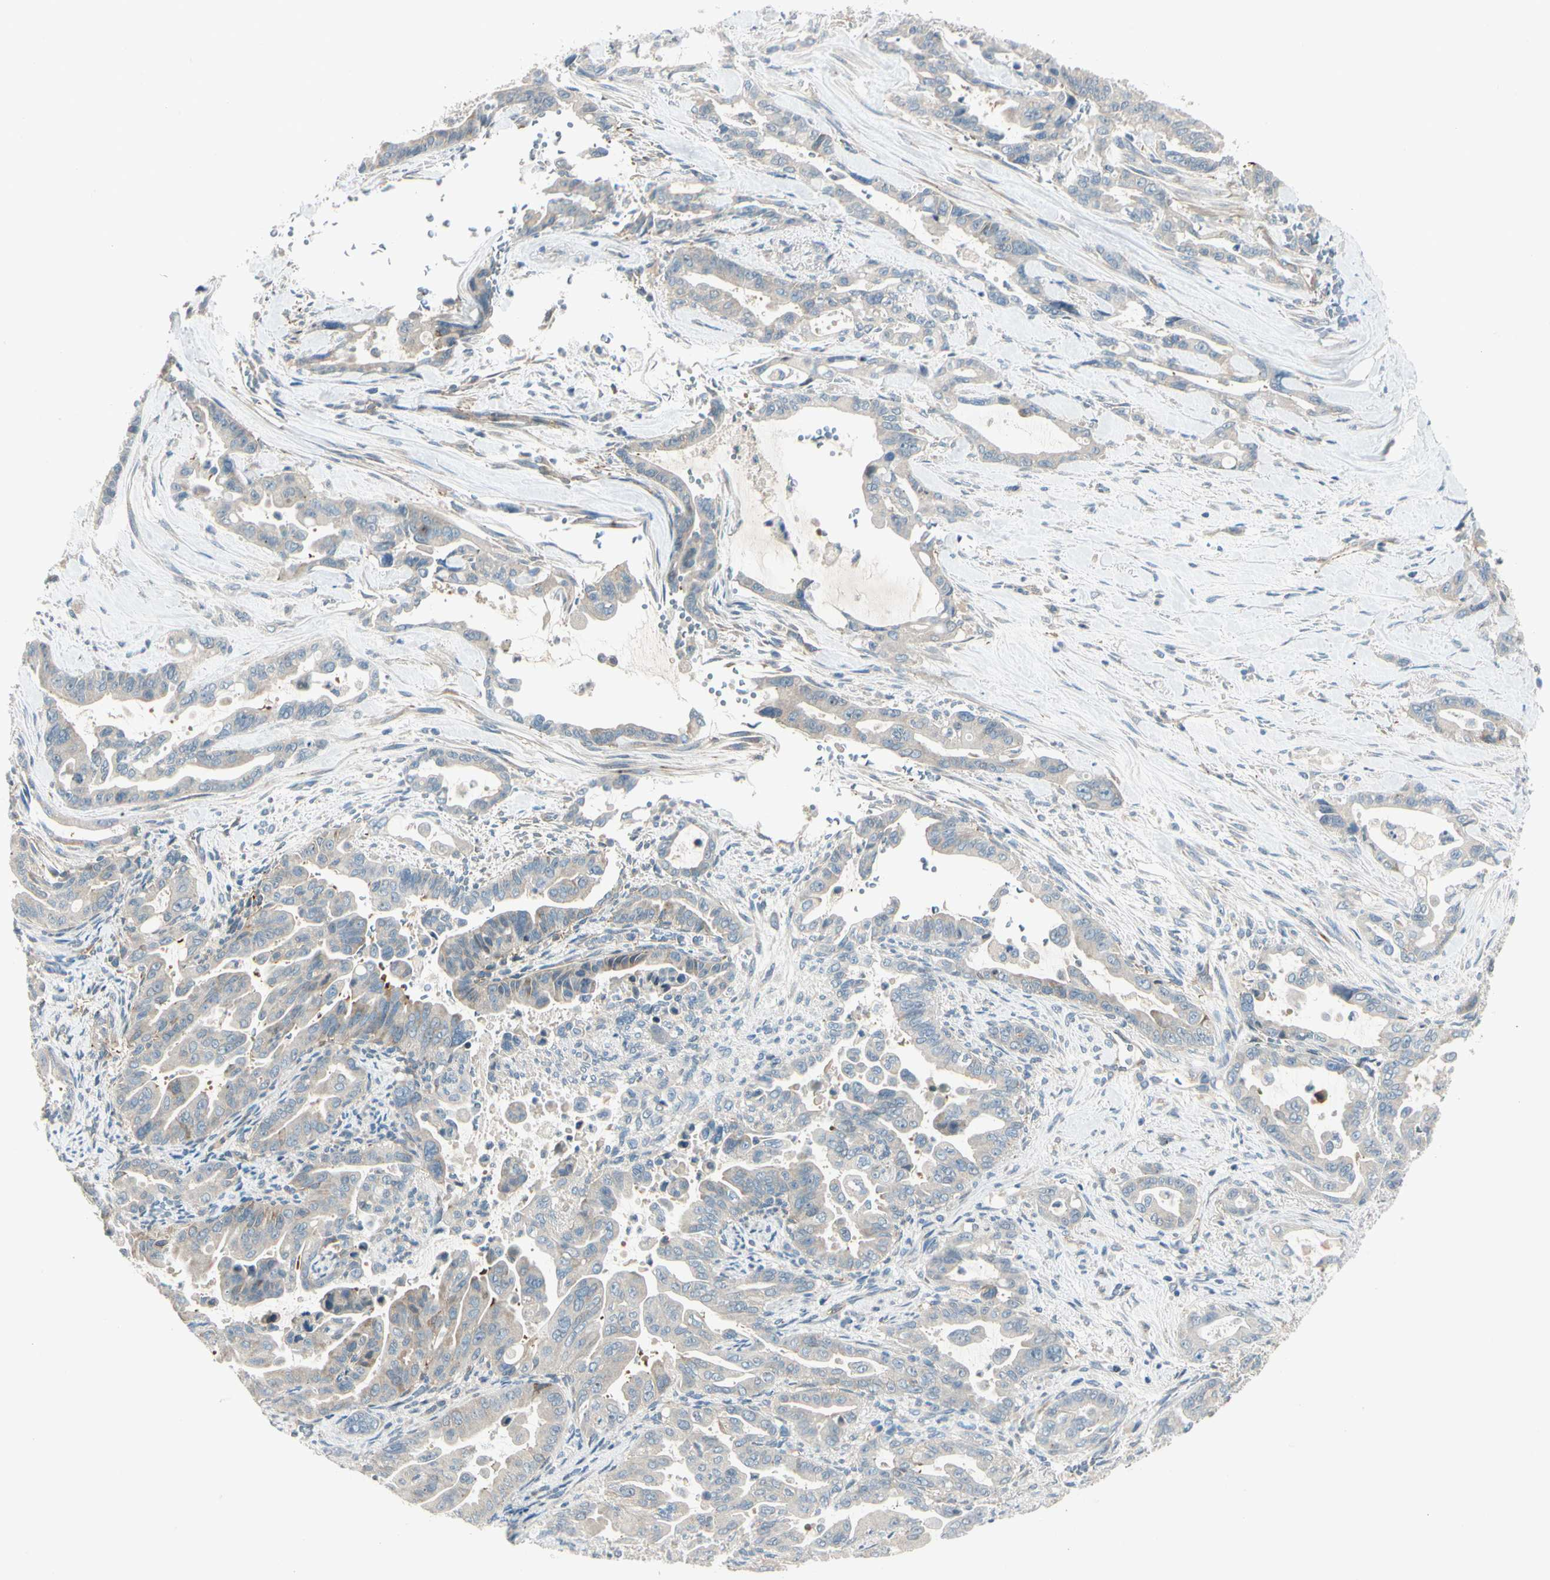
{"staining": {"intensity": "weak", "quantity": ">75%", "location": "cytoplasmic/membranous"}, "tissue": "pancreatic cancer", "cell_type": "Tumor cells", "image_type": "cancer", "snomed": [{"axis": "morphology", "description": "Adenocarcinoma, NOS"}, {"axis": "topography", "description": "Pancreas"}], "caption": "A brown stain labels weak cytoplasmic/membranous positivity of a protein in human pancreatic cancer (adenocarcinoma) tumor cells. The protein is stained brown, and the nuclei are stained in blue (DAB (3,3'-diaminobenzidine) IHC with brightfield microscopy, high magnification).", "gene": "CDH6", "patient": {"sex": "male", "age": 70}}